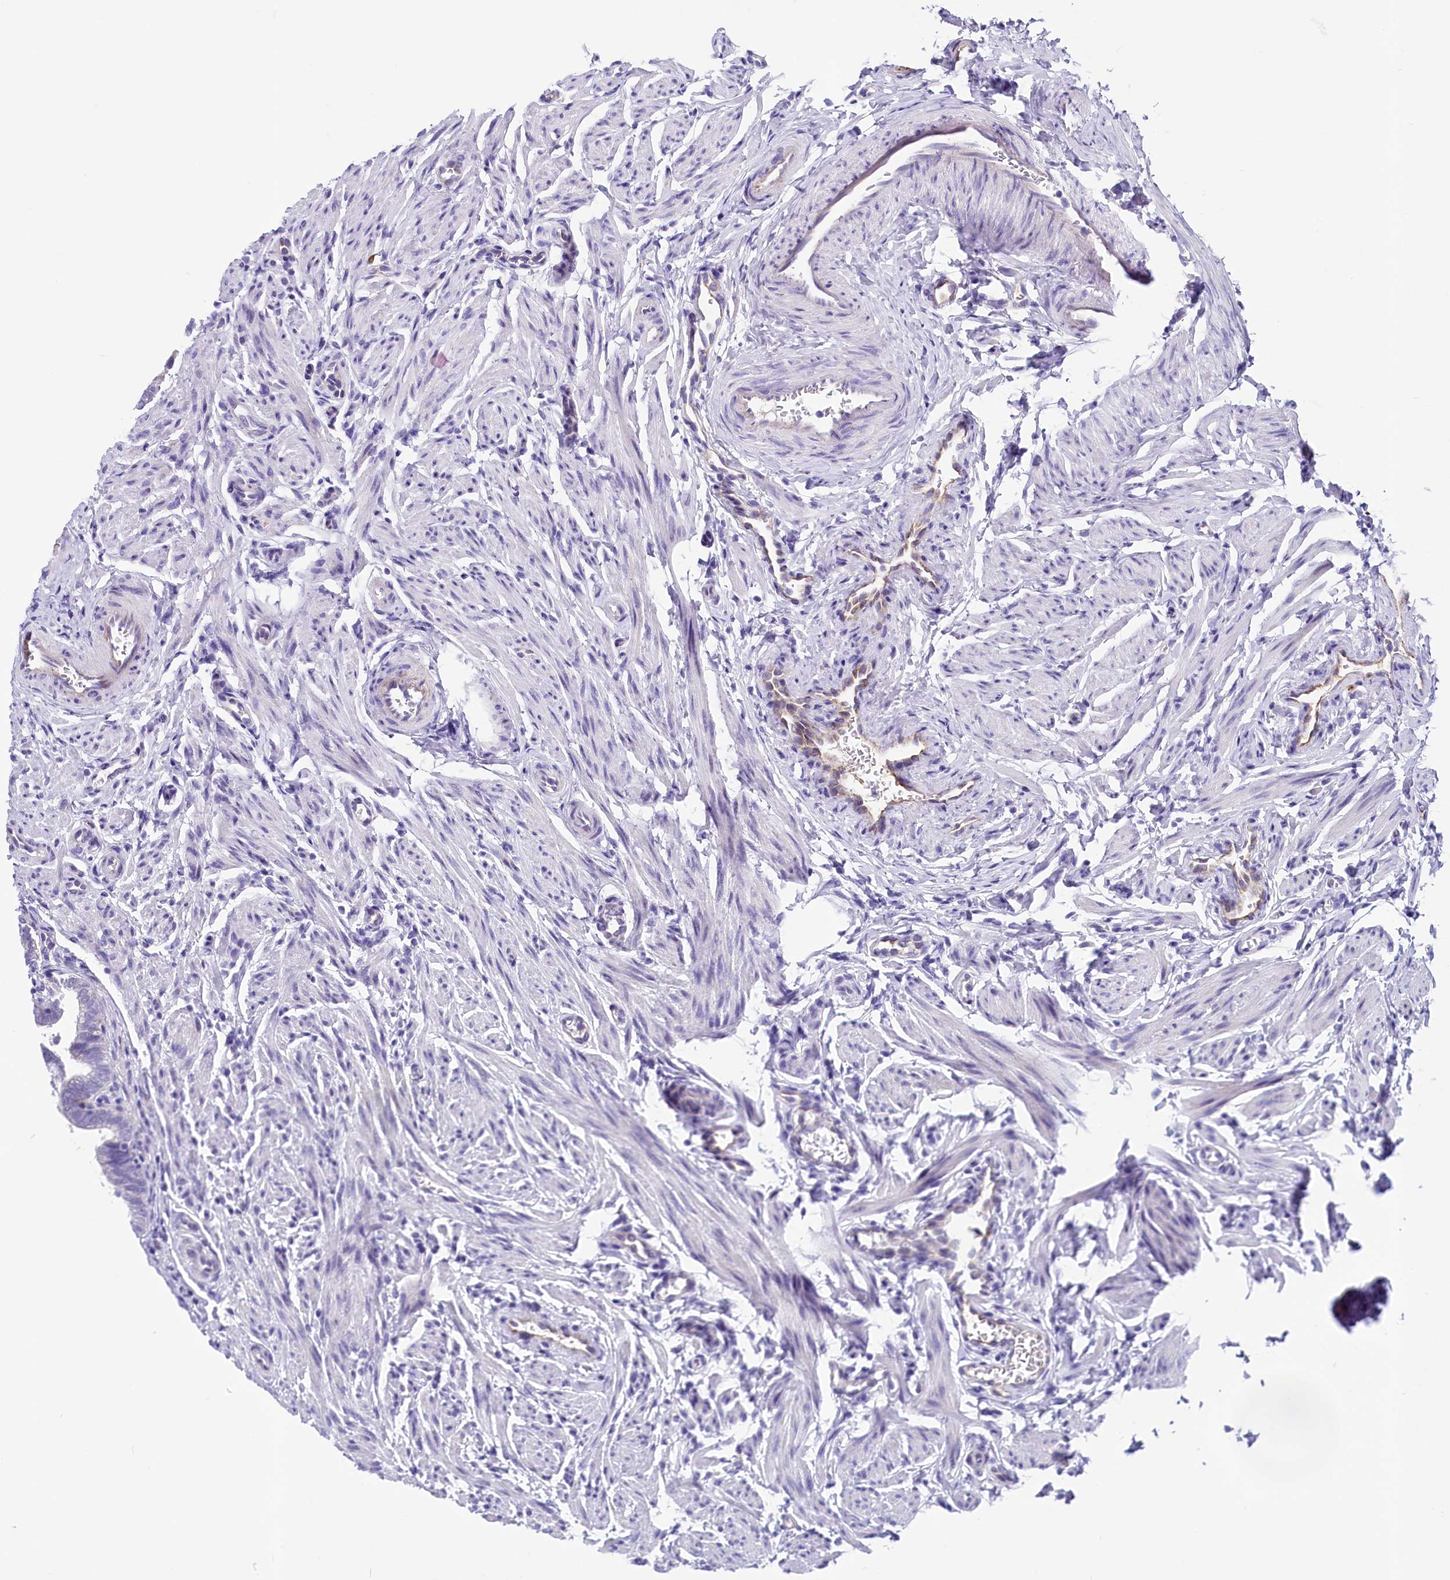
{"staining": {"intensity": "negative", "quantity": "none", "location": "none"}, "tissue": "fallopian tube", "cell_type": "Glandular cells", "image_type": "normal", "snomed": [{"axis": "morphology", "description": "Normal tissue, NOS"}, {"axis": "topography", "description": "Fallopian tube"}], "caption": "Histopathology image shows no protein staining in glandular cells of benign fallopian tube. (DAB immunohistochemistry, high magnification).", "gene": "INSC", "patient": {"sex": "female", "age": 36}}